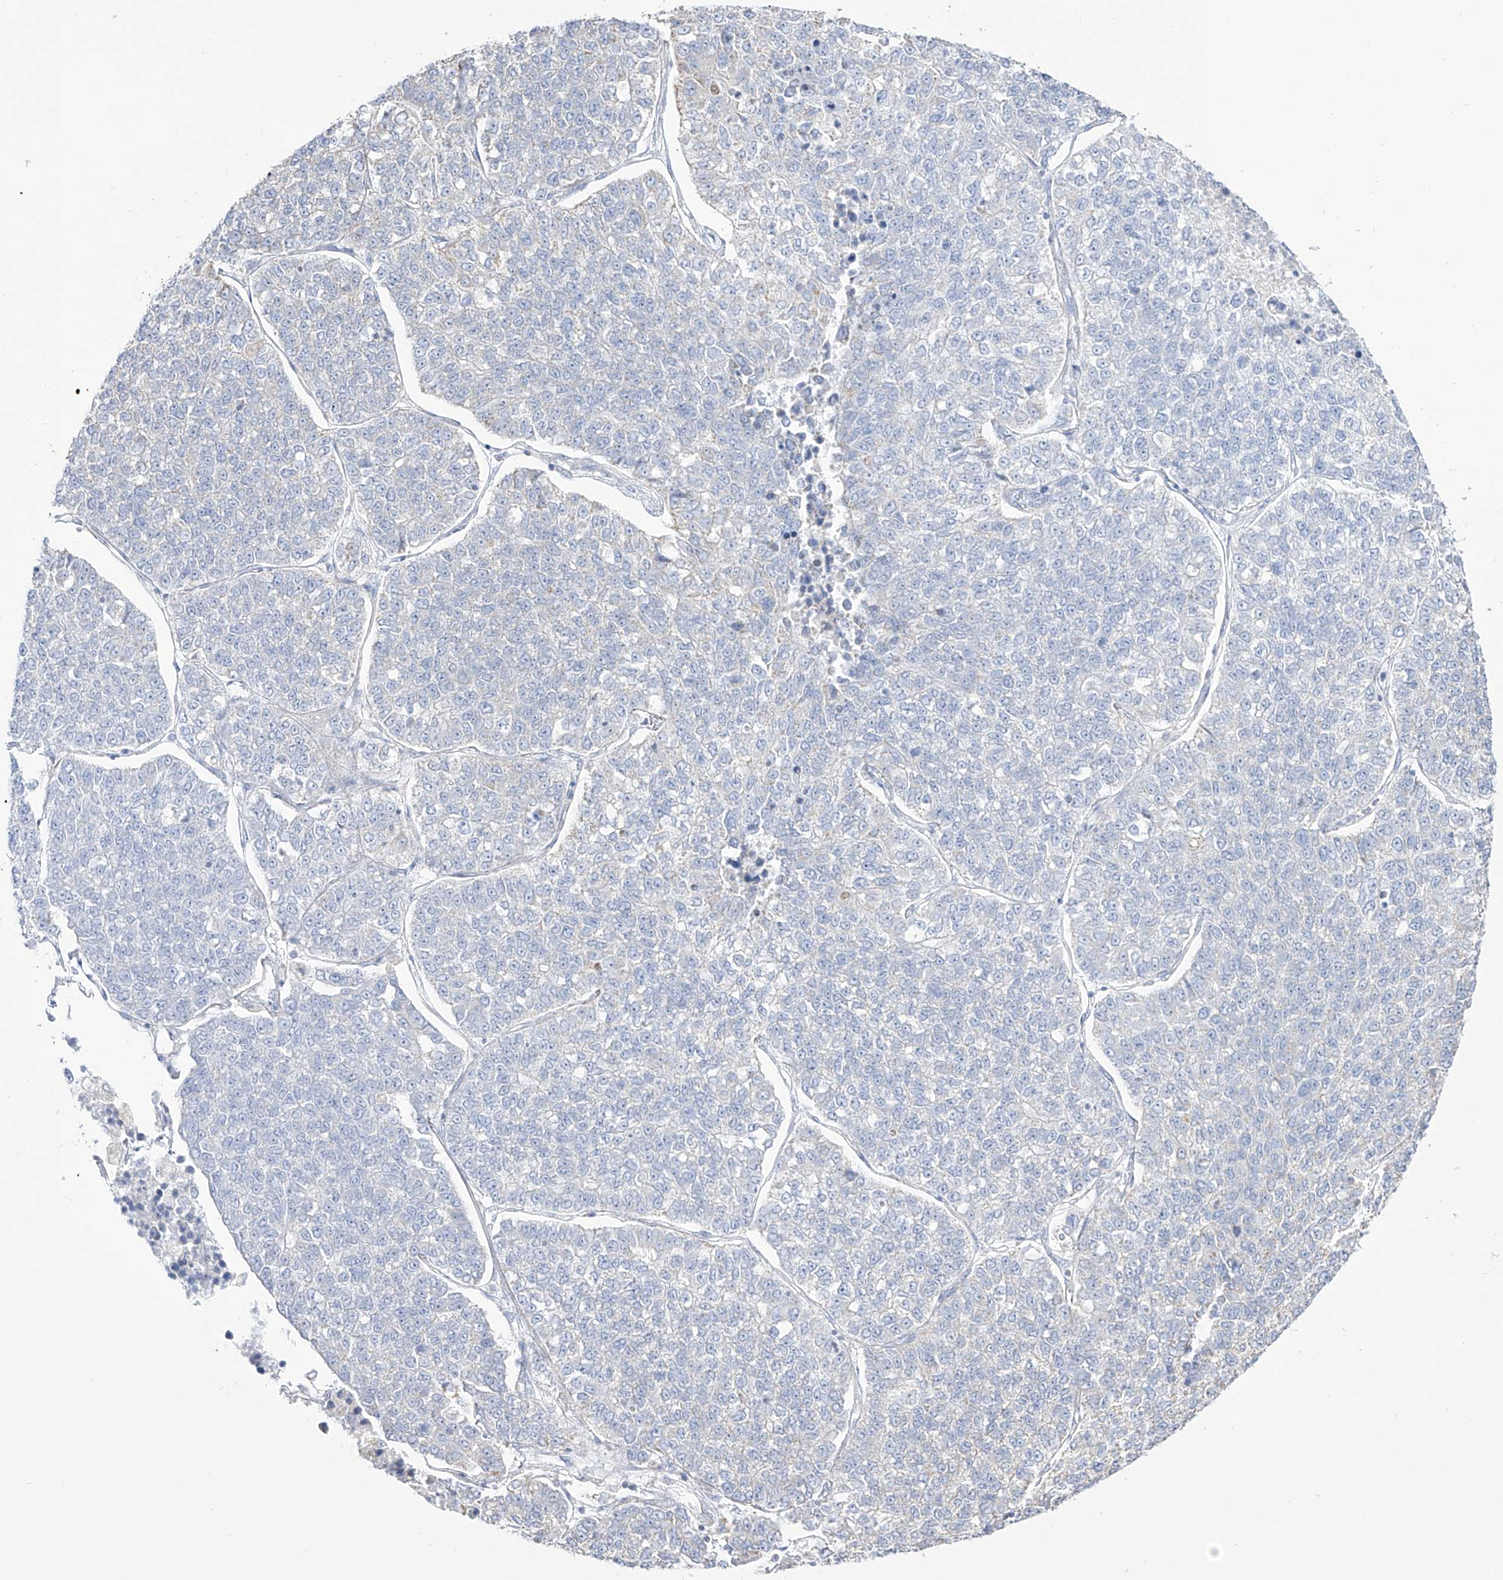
{"staining": {"intensity": "negative", "quantity": "none", "location": "none"}, "tissue": "lung cancer", "cell_type": "Tumor cells", "image_type": "cancer", "snomed": [{"axis": "morphology", "description": "Adenocarcinoma, NOS"}, {"axis": "topography", "description": "Lung"}], "caption": "IHC histopathology image of neoplastic tissue: lung adenocarcinoma stained with DAB demonstrates no significant protein positivity in tumor cells.", "gene": "RCHY1", "patient": {"sex": "male", "age": 49}}